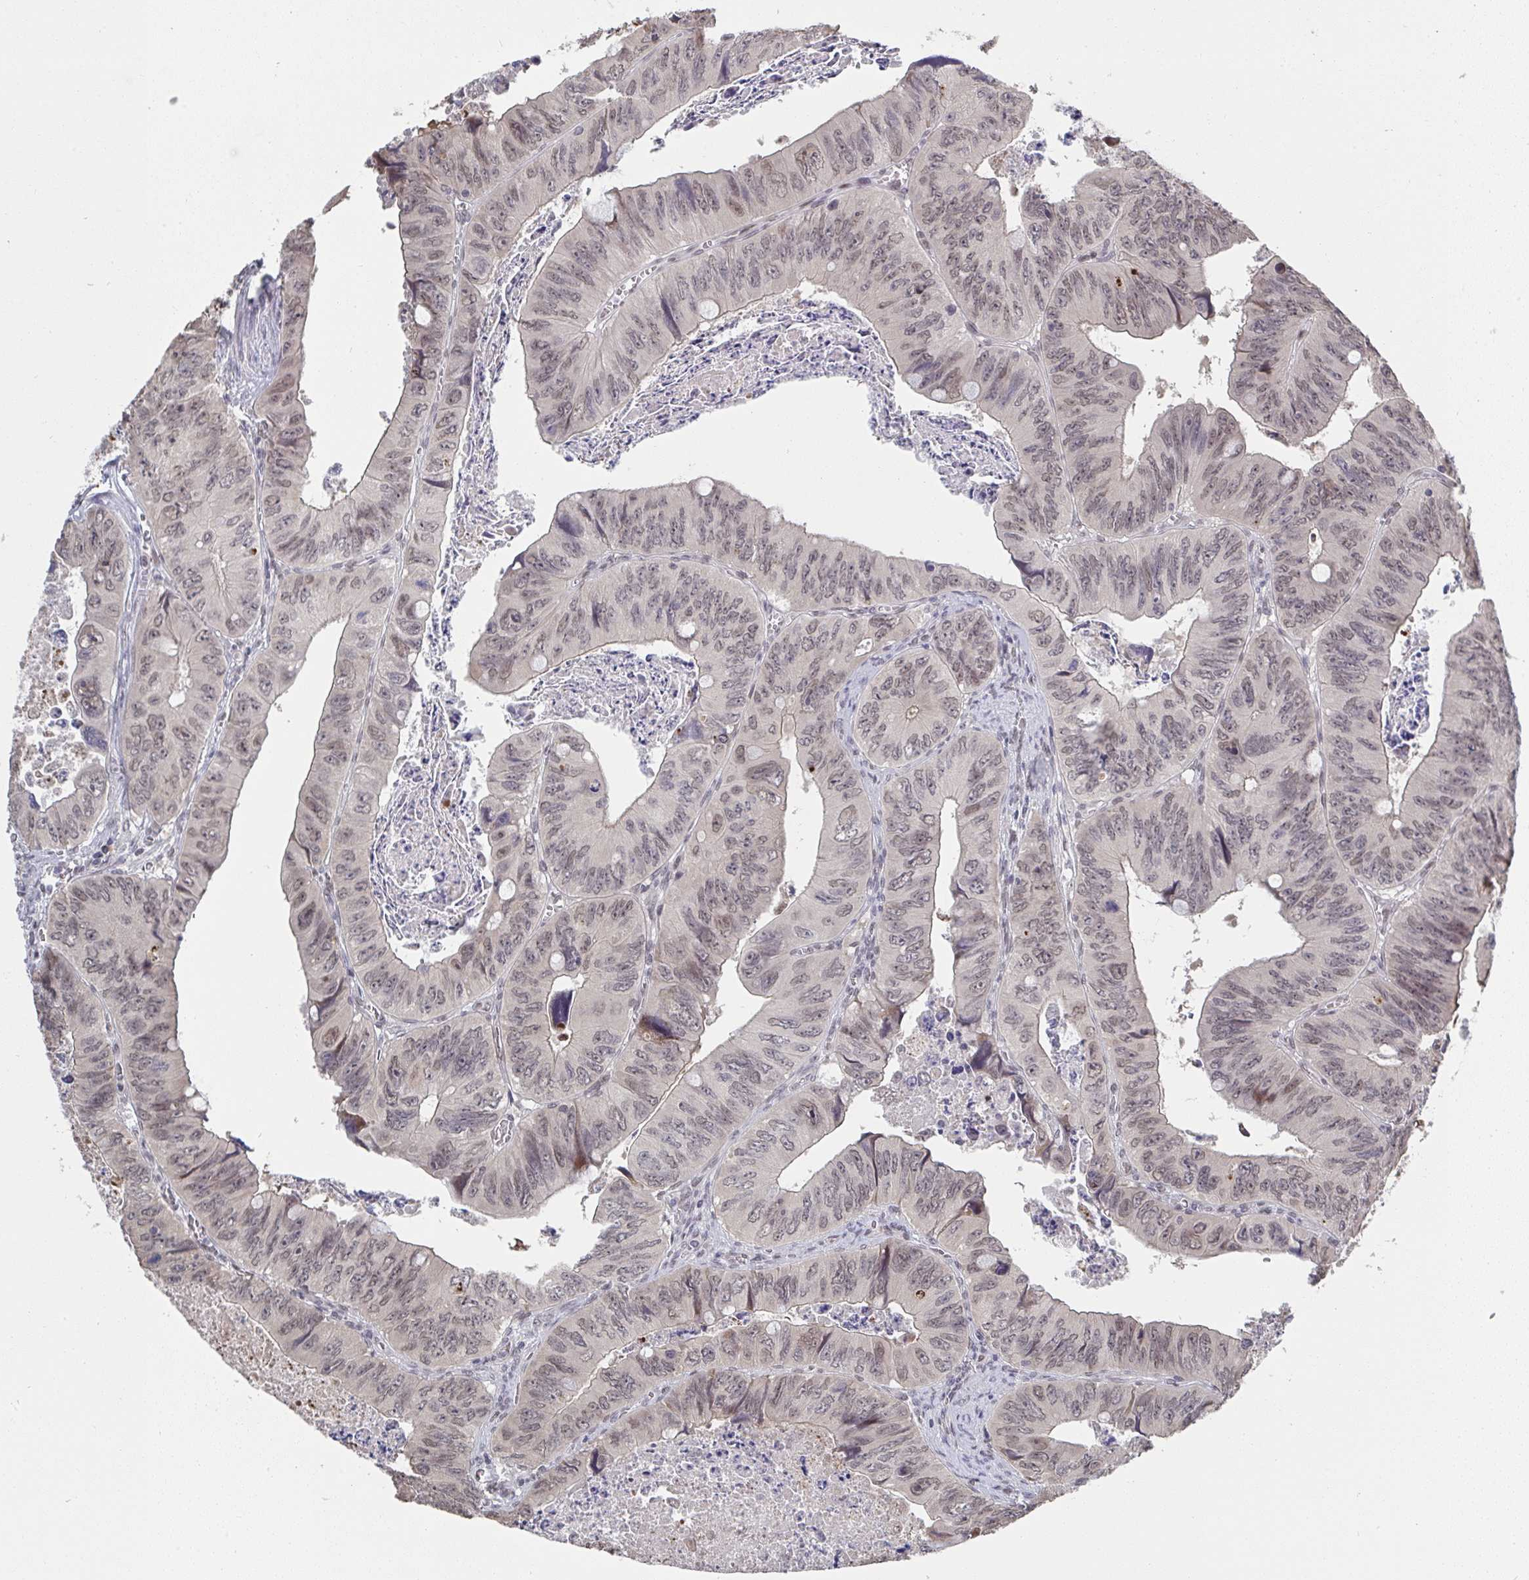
{"staining": {"intensity": "weak", "quantity": ">75%", "location": "nuclear"}, "tissue": "colorectal cancer", "cell_type": "Tumor cells", "image_type": "cancer", "snomed": [{"axis": "morphology", "description": "Adenocarcinoma, NOS"}, {"axis": "topography", "description": "Colon"}], "caption": "Protein analysis of colorectal cancer (adenocarcinoma) tissue exhibits weak nuclear staining in about >75% of tumor cells. (brown staining indicates protein expression, while blue staining denotes nuclei).", "gene": "JMJD1C", "patient": {"sex": "female", "age": 84}}